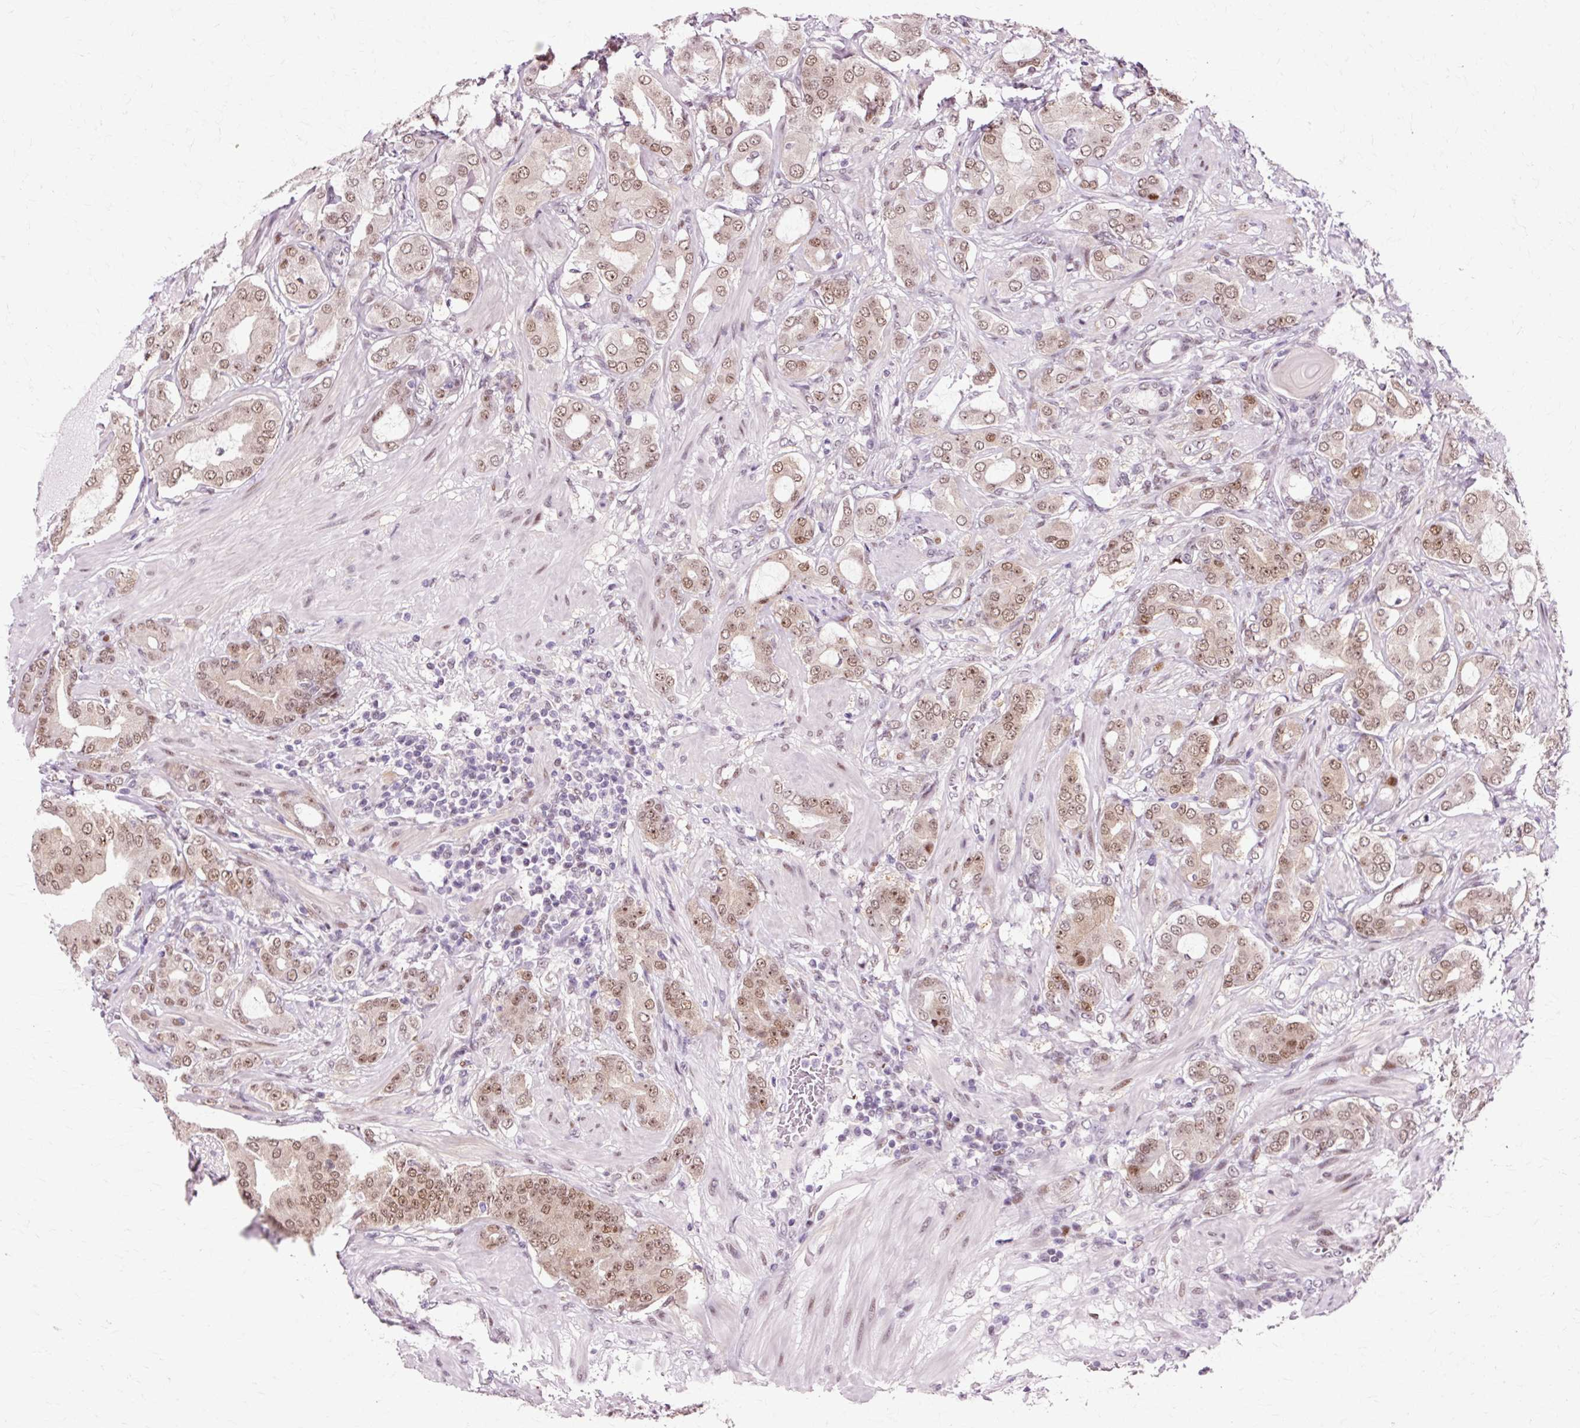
{"staining": {"intensity": "moderate", "quantity": ">75%", "location": "nuclear"}, "tissue": "prostate cancer", "cell_type": "Tumor cells", "image_type": "cancer", "snomed": [{"axis": "morphology", "description": "Adenocarcinoma, Low grade"}, {"axis": "topography", "description": "Prostate"}], "caption": "Prostate cancer stained with a brown dye displays moderate nuclear positive expression in approximately >75% of tumor cells.", "gene": "MACROD2", "patient": {"sex": "male", "age": 57}}